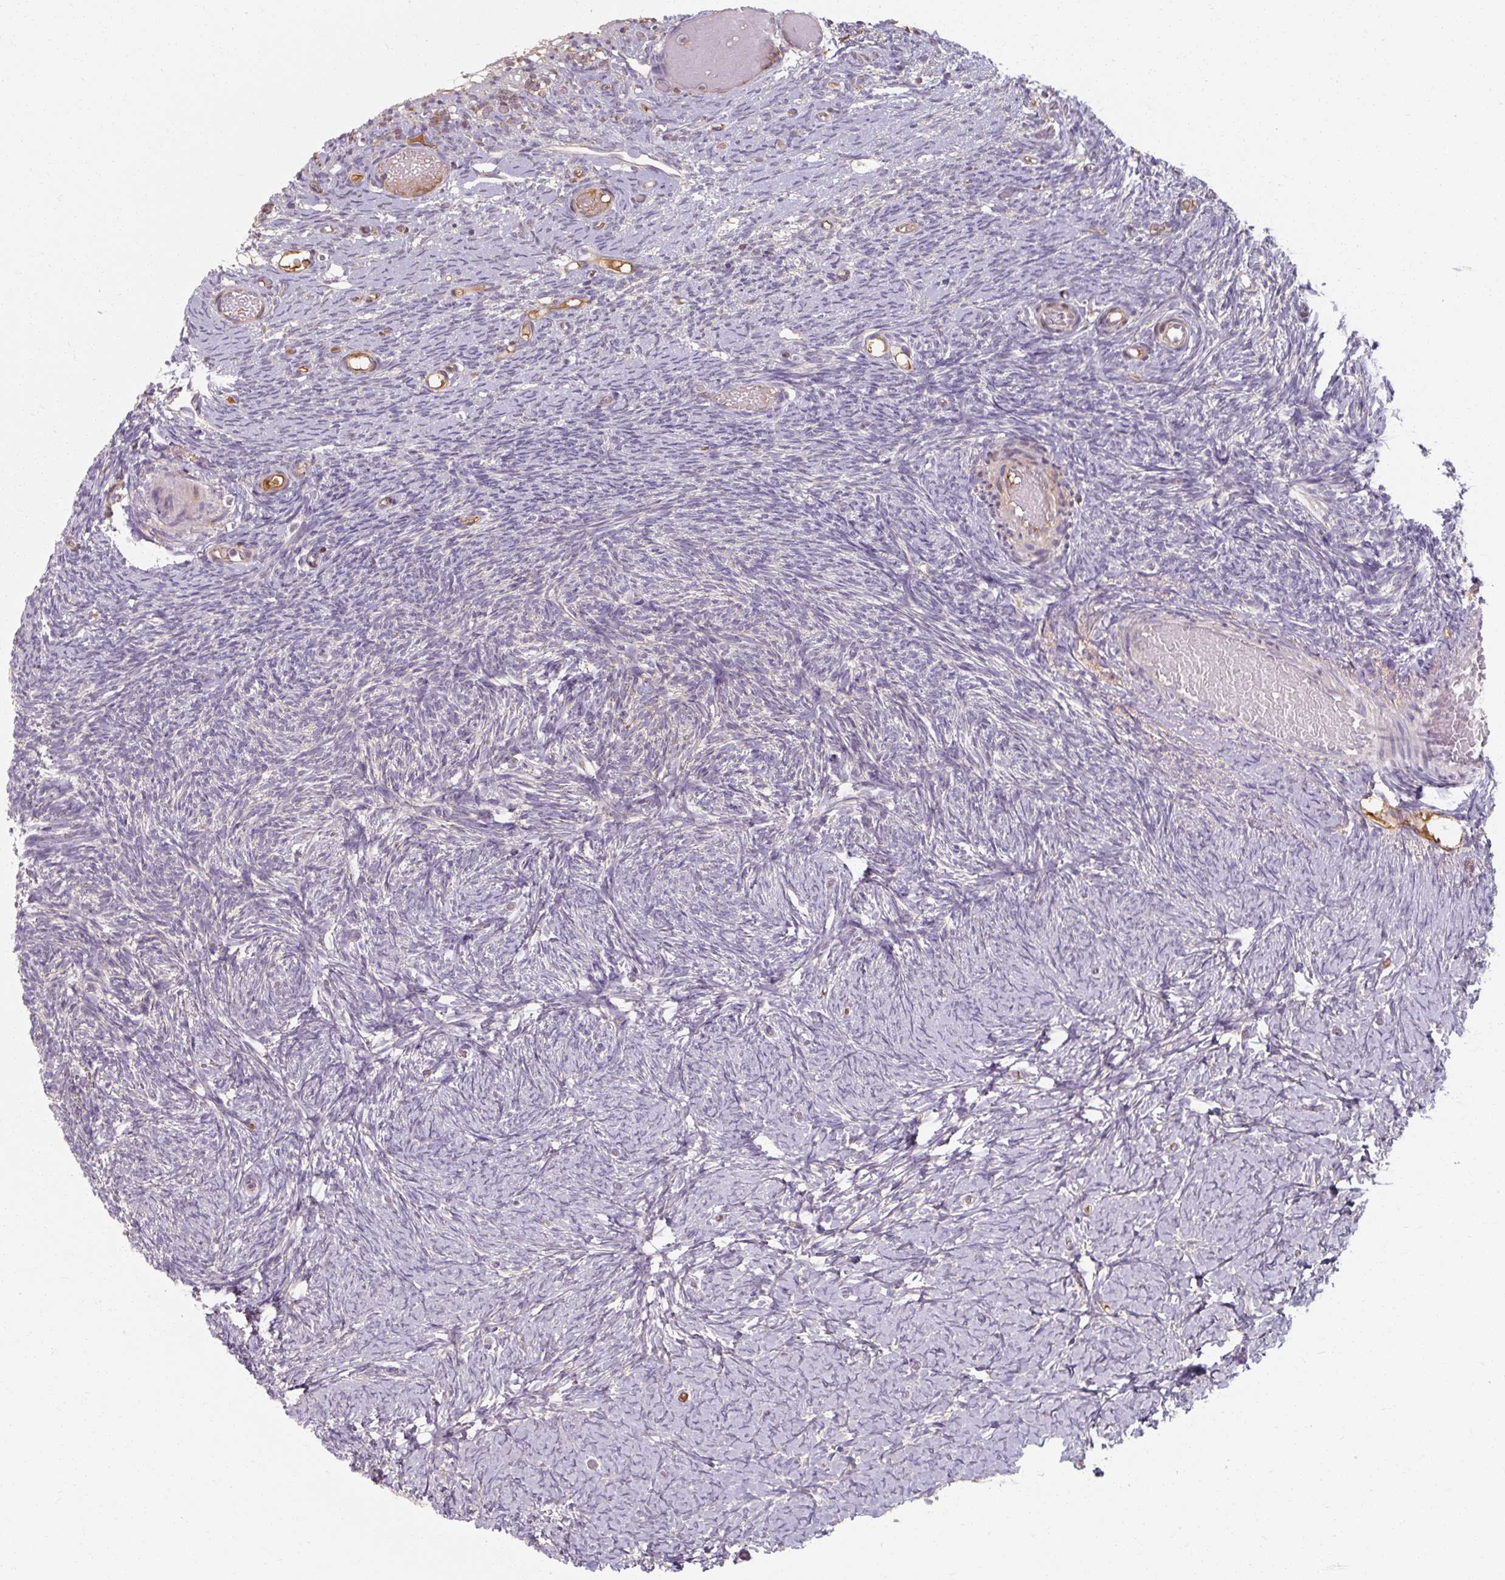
{"staining": {"intensity": "weak", "quantity": "25%-75%", "location": "cytoplasmic/membranous"}, "tissue": "ovary", "cell_type": "Follicle cells", "image_type": "normal", "snomed": [{"axis": "morphology", "description": "Normal tissue, NOS"}, {"axis": "topography", "description": "Ovary"}], "caption": "Normal ovary was stained to show a protein in brown. There is low levels of weak cytoplasmic/membranous expression in approximately 25%-75% of follicle cells. (brown staining indicates protein expression, while blue staining denotes nuclei).", "gene": "TSEN54", "patient": {"sex": "female", "age": 39}}